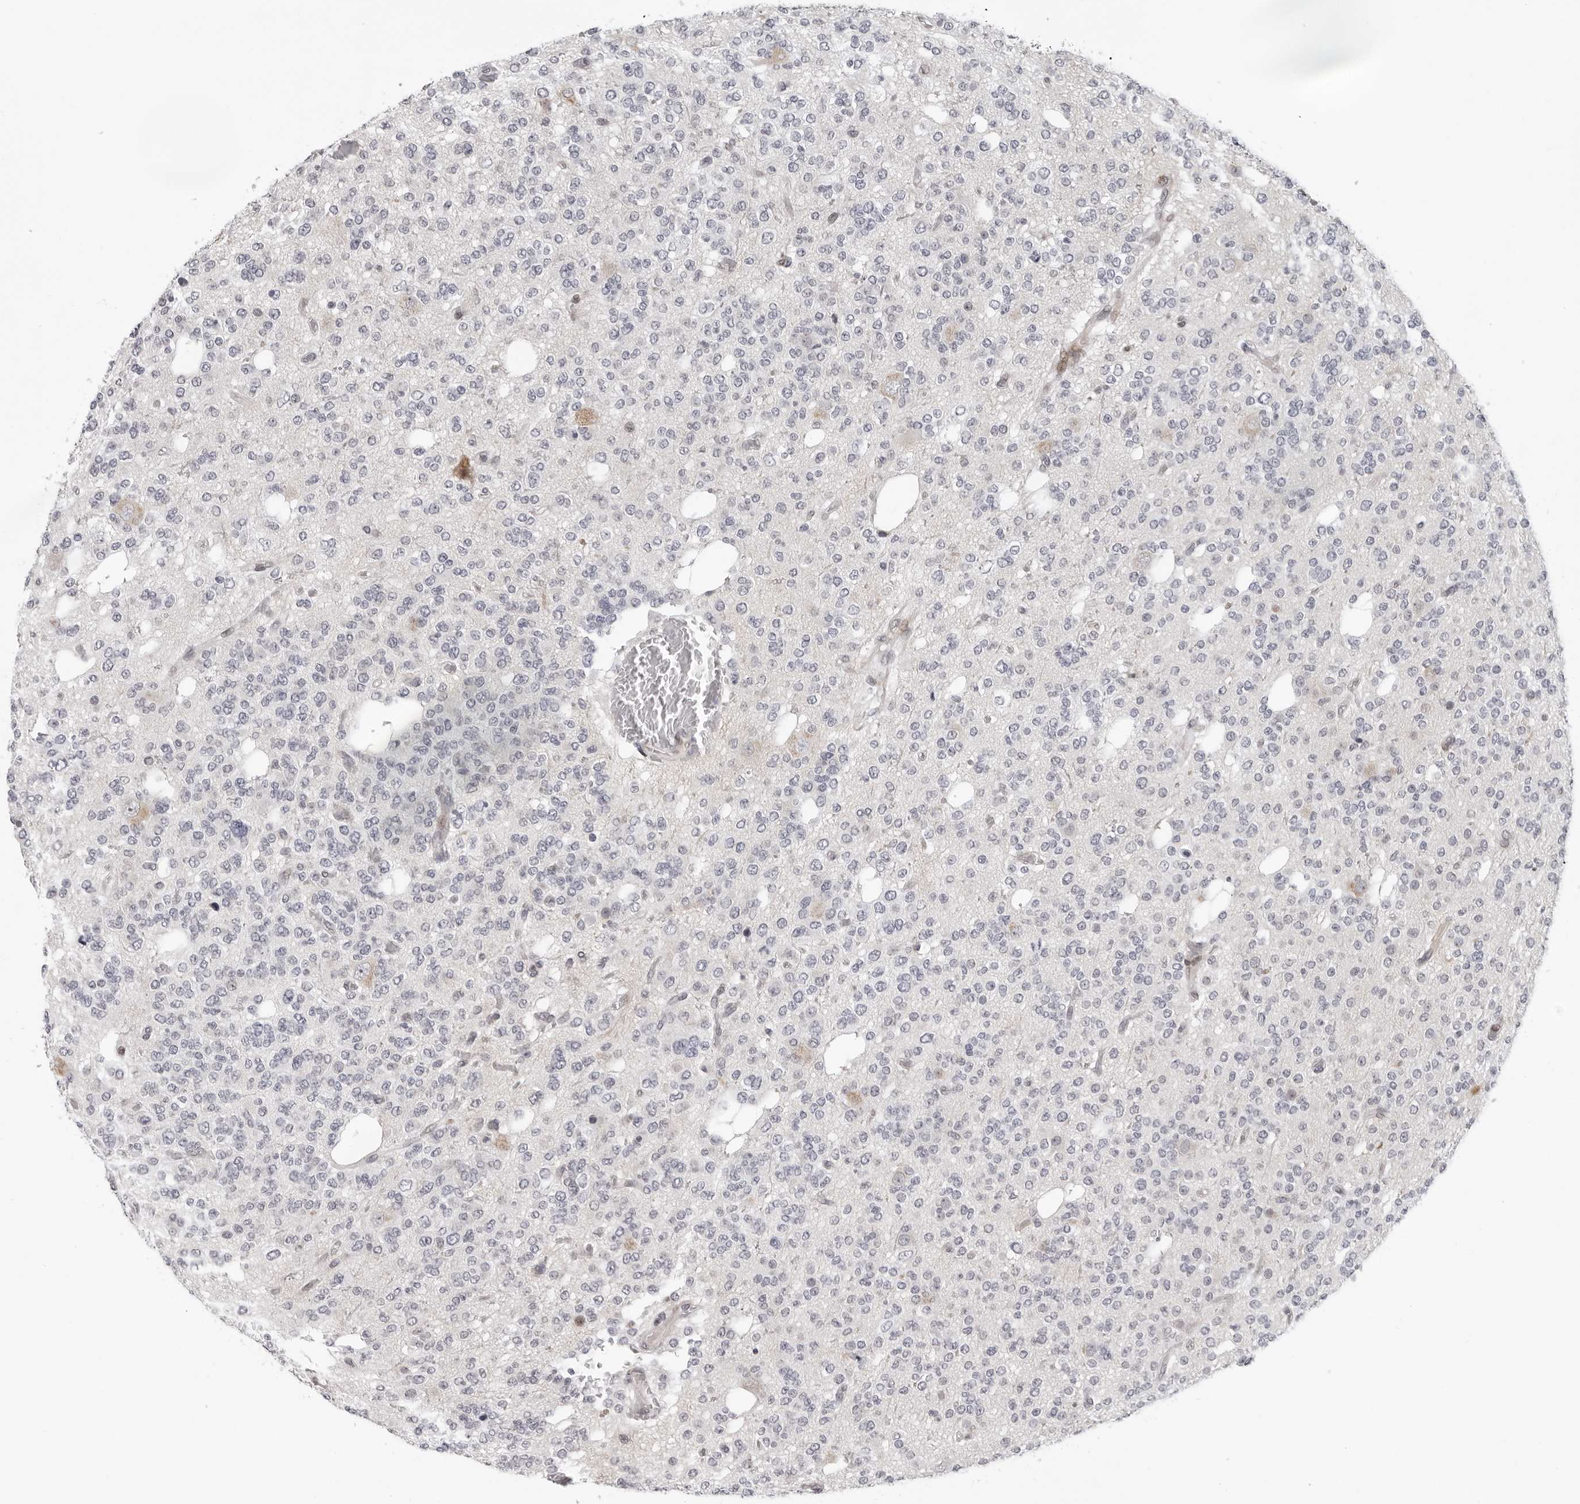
{"staining": {"intensity": "negative", "quantity": "none", "location": "none"}, "tissue": "glioma", "cell_type": "Tumor cells", "image_type": "cancer", "snomed": [{"axis": "morphology", "description": "Glioma, malignant, Low grade"}, {"axis": "topography", "description": "Brain"}], "caption": "Protein analysis of glioma demonstrates no significant expression in tumor cells.", "gene": "PIP4K2C", "patient": {"sex": "male", "age": 38}}